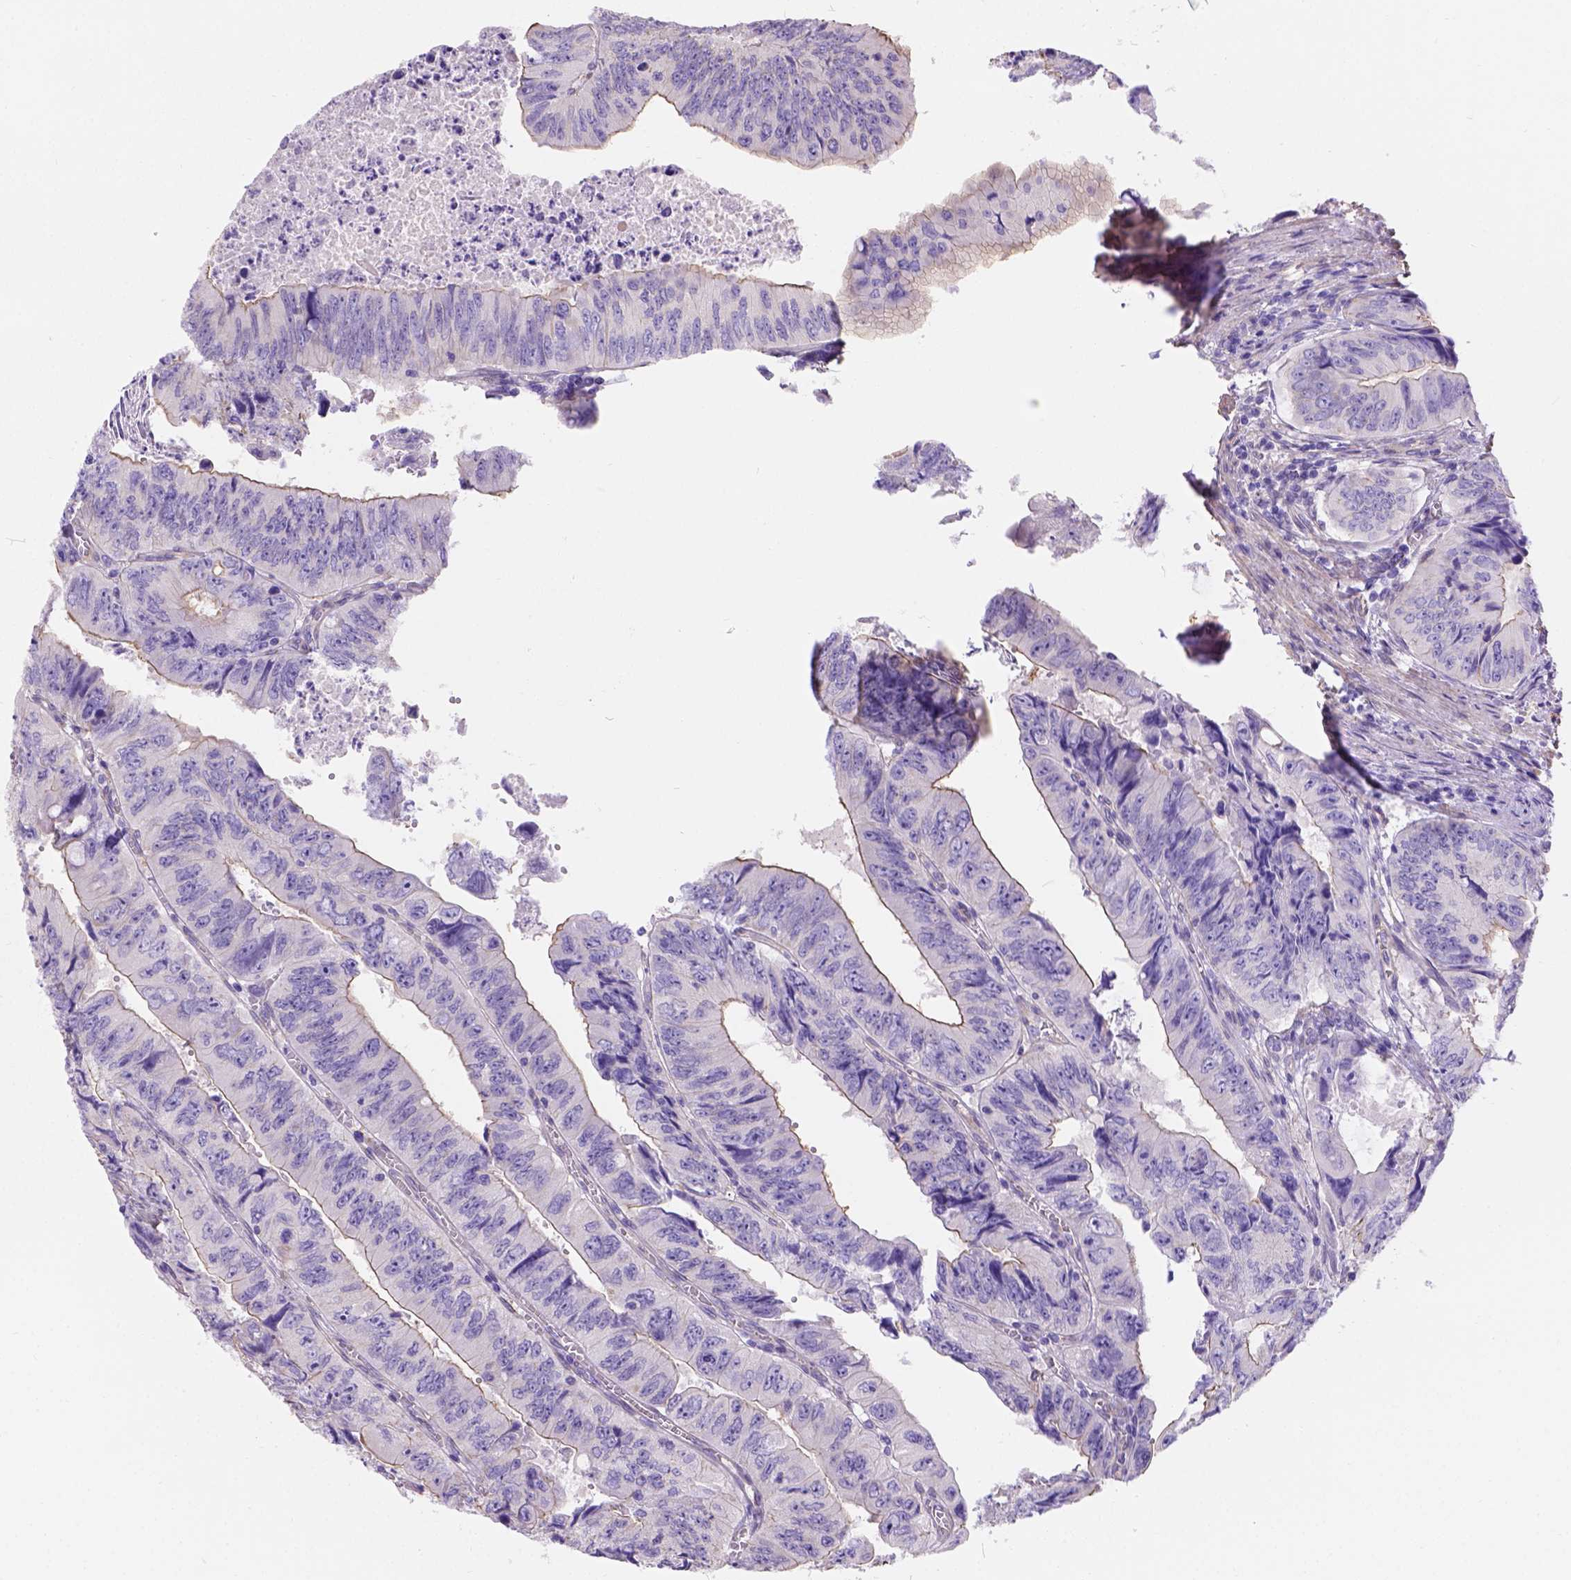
{"staining": {"intensity": "moderate", "quantity": "25%-75%", "location": "cytoplasmic/membranous"}, "tissue": "colorectal cancer", "cell_type": "Tumor cells", "image_type": "cancer", "snomed": [{"axis": "morphology", "description": "Adenocarcinoma, NOS"}, {"axis": "topography", "description": "Colon"}], "caption": "Moderate cytoplasmic/membranous staining for a protein is present in approximately 25%-75% of tumor cells of colorectal adenocarcinoma using immunohistochemistry (IHC).", "gene": "PHF7", "patient": {"sex": "female", "age": 84}}